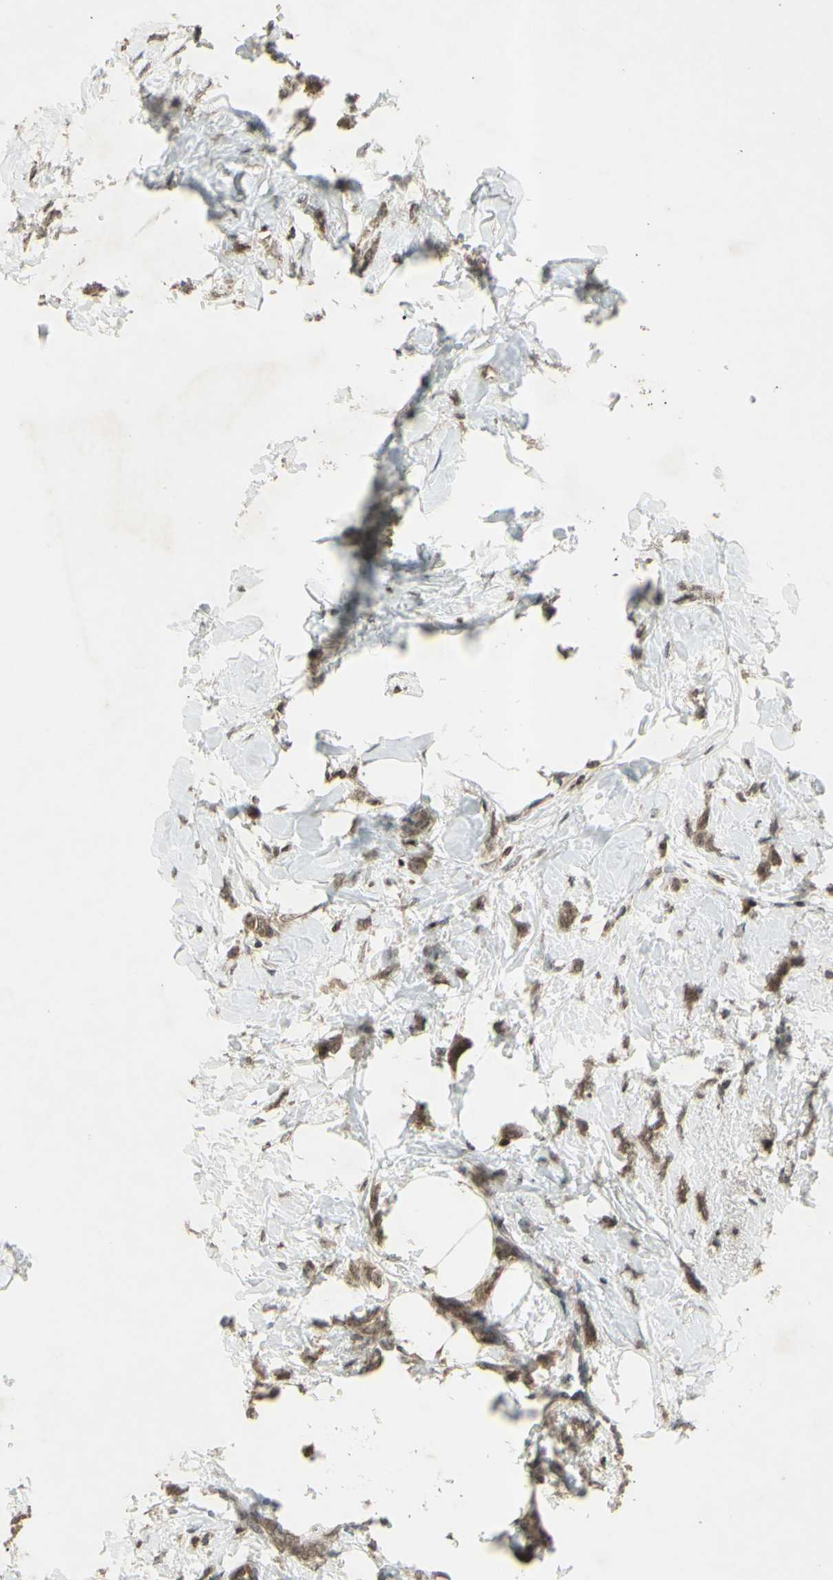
{"staining": {"intensity": "moderate", "quantity": ">75%", "location": "cytoplasmic/membranous"}, "tissue": "breast cancer", "cell_type": "Tumor cells", "image_type": "cancer", "snomed": [{"axis": "morphology", "description": "Lobular carcinoma, in situ"}, {"axis": "morphology", "description": "Lobular carcinoma"}, {"axis": "topography", "description": "Breast"}], "caption": "A photomicrograph of human lobular carcinoma in situ (breast) stained for a protein exhibits moderate cytoplasmic/membranous brown staining in tumor cells. (brown staining indicates protein expression, while blue staining denotes nuclei).", "gene": "BLNK", "patient": {"sex": "female", "age": 41}}